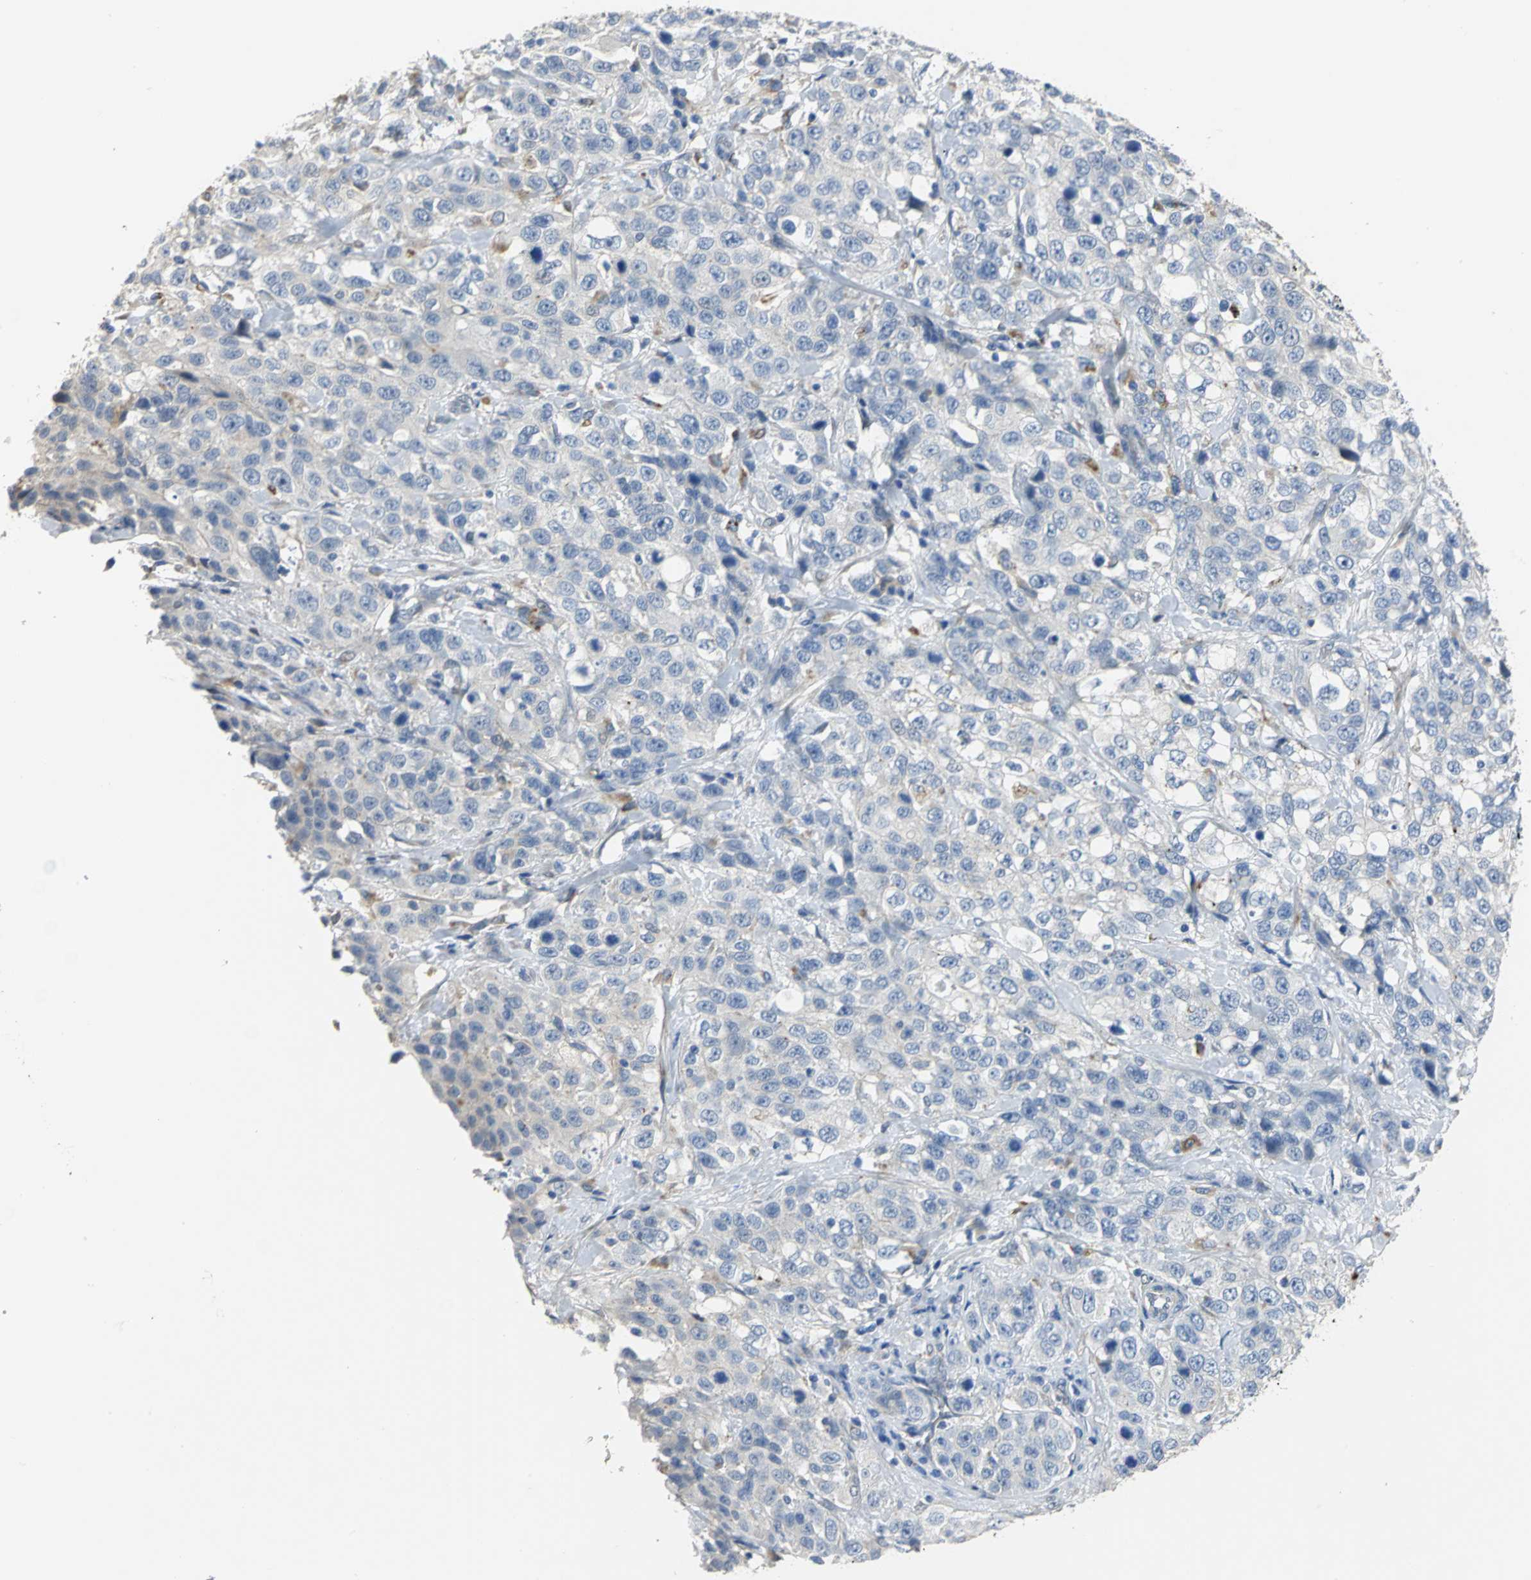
{"staining": {"intensity": "negative", "quantity": "none", "location": "none"}, "tissue": "stomach cancer", "cell_type": "Tumor cells", "image_type": "cancer", "snomed": [{"axis": "morphology", "description": "Normal tissue, NOS"}, {"axis": "morphology", "description": "Adenocarcinoma, NOS"}, {"axis": "topography", "description": "Stomach"}], "caption": "Human stomach cancer (adenocarcinoma) stained for a protein using immunohistochemistry (IHC) exhibits no expression in tumor cells.", "gene": "IL17RB", "patient": {"sex": "male", "age": 48}}